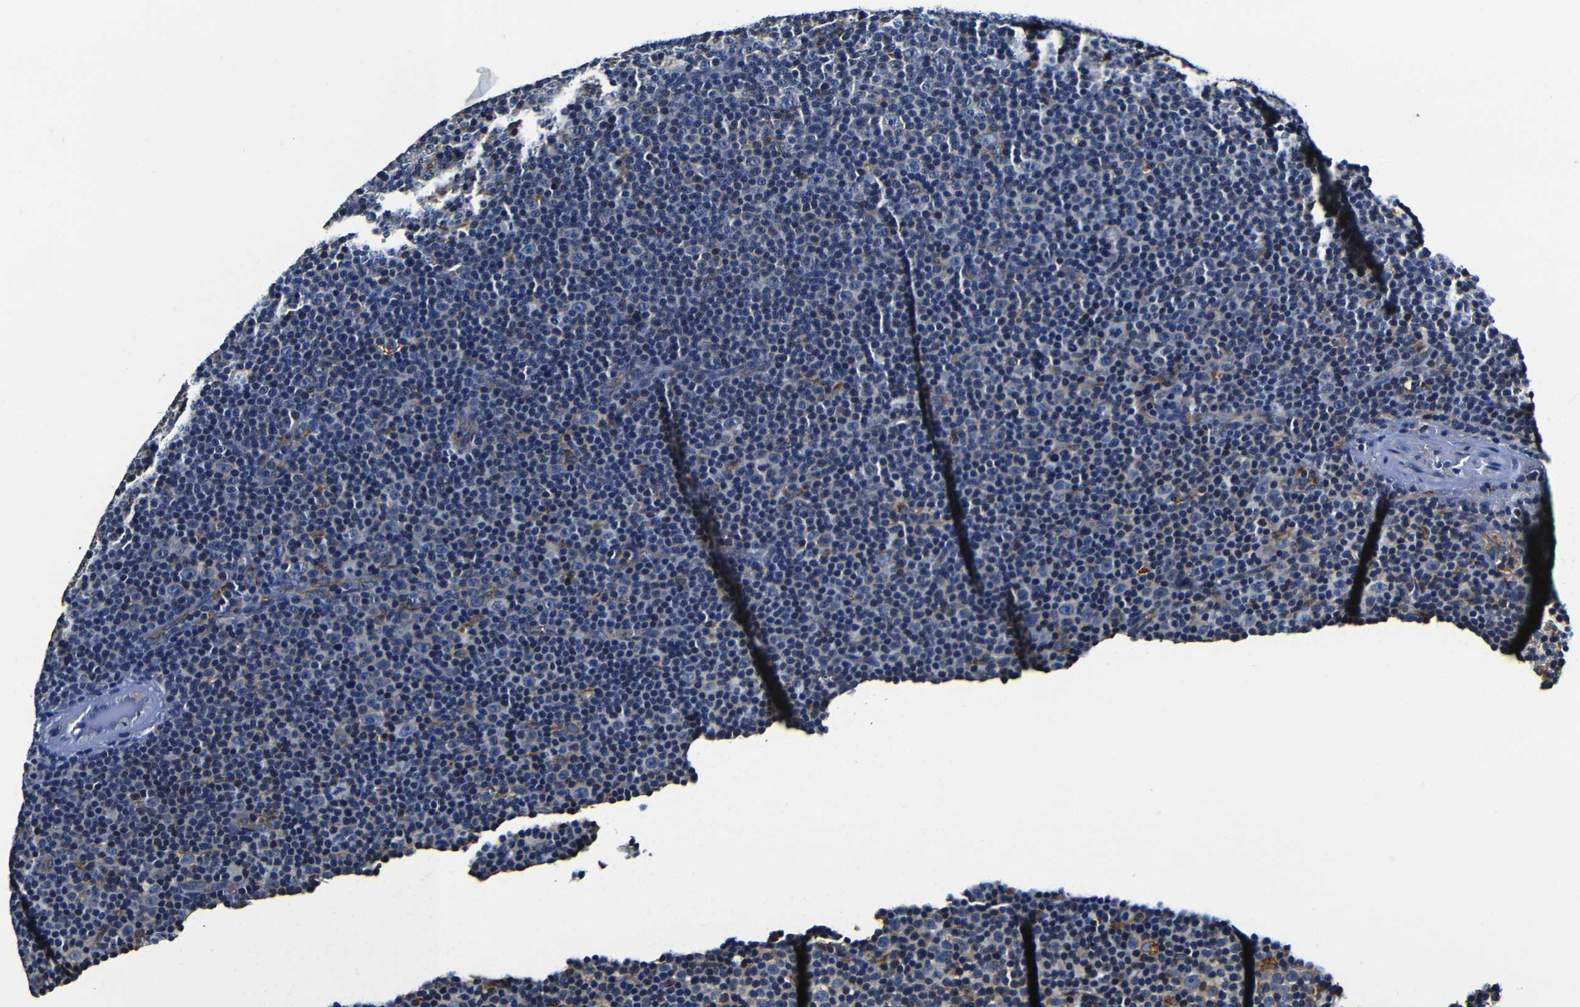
{"staining": {"intensity": "negative", "quantity": "none", "location": "none"}, "tissue": "lymphoma", "cell_type": "Tumor cells", "image_type": "cancer", "snomed": [{"axis": "morphology", "description": "Malignant lymphoma, non-Hodgkin's type, Low grade"}, {"axis": "topography", "description": "Lymph node"}], "caption": "Immunohistochemical staining of low-grade malignant lymphoma, non-Hodgkin's type shows no significant expression in tumor cells. (Immunohistochemistry, brightfield microscopy, high magnification).", "gene": "RRBP1", "patient": {"sex": "female", "age": 67}}